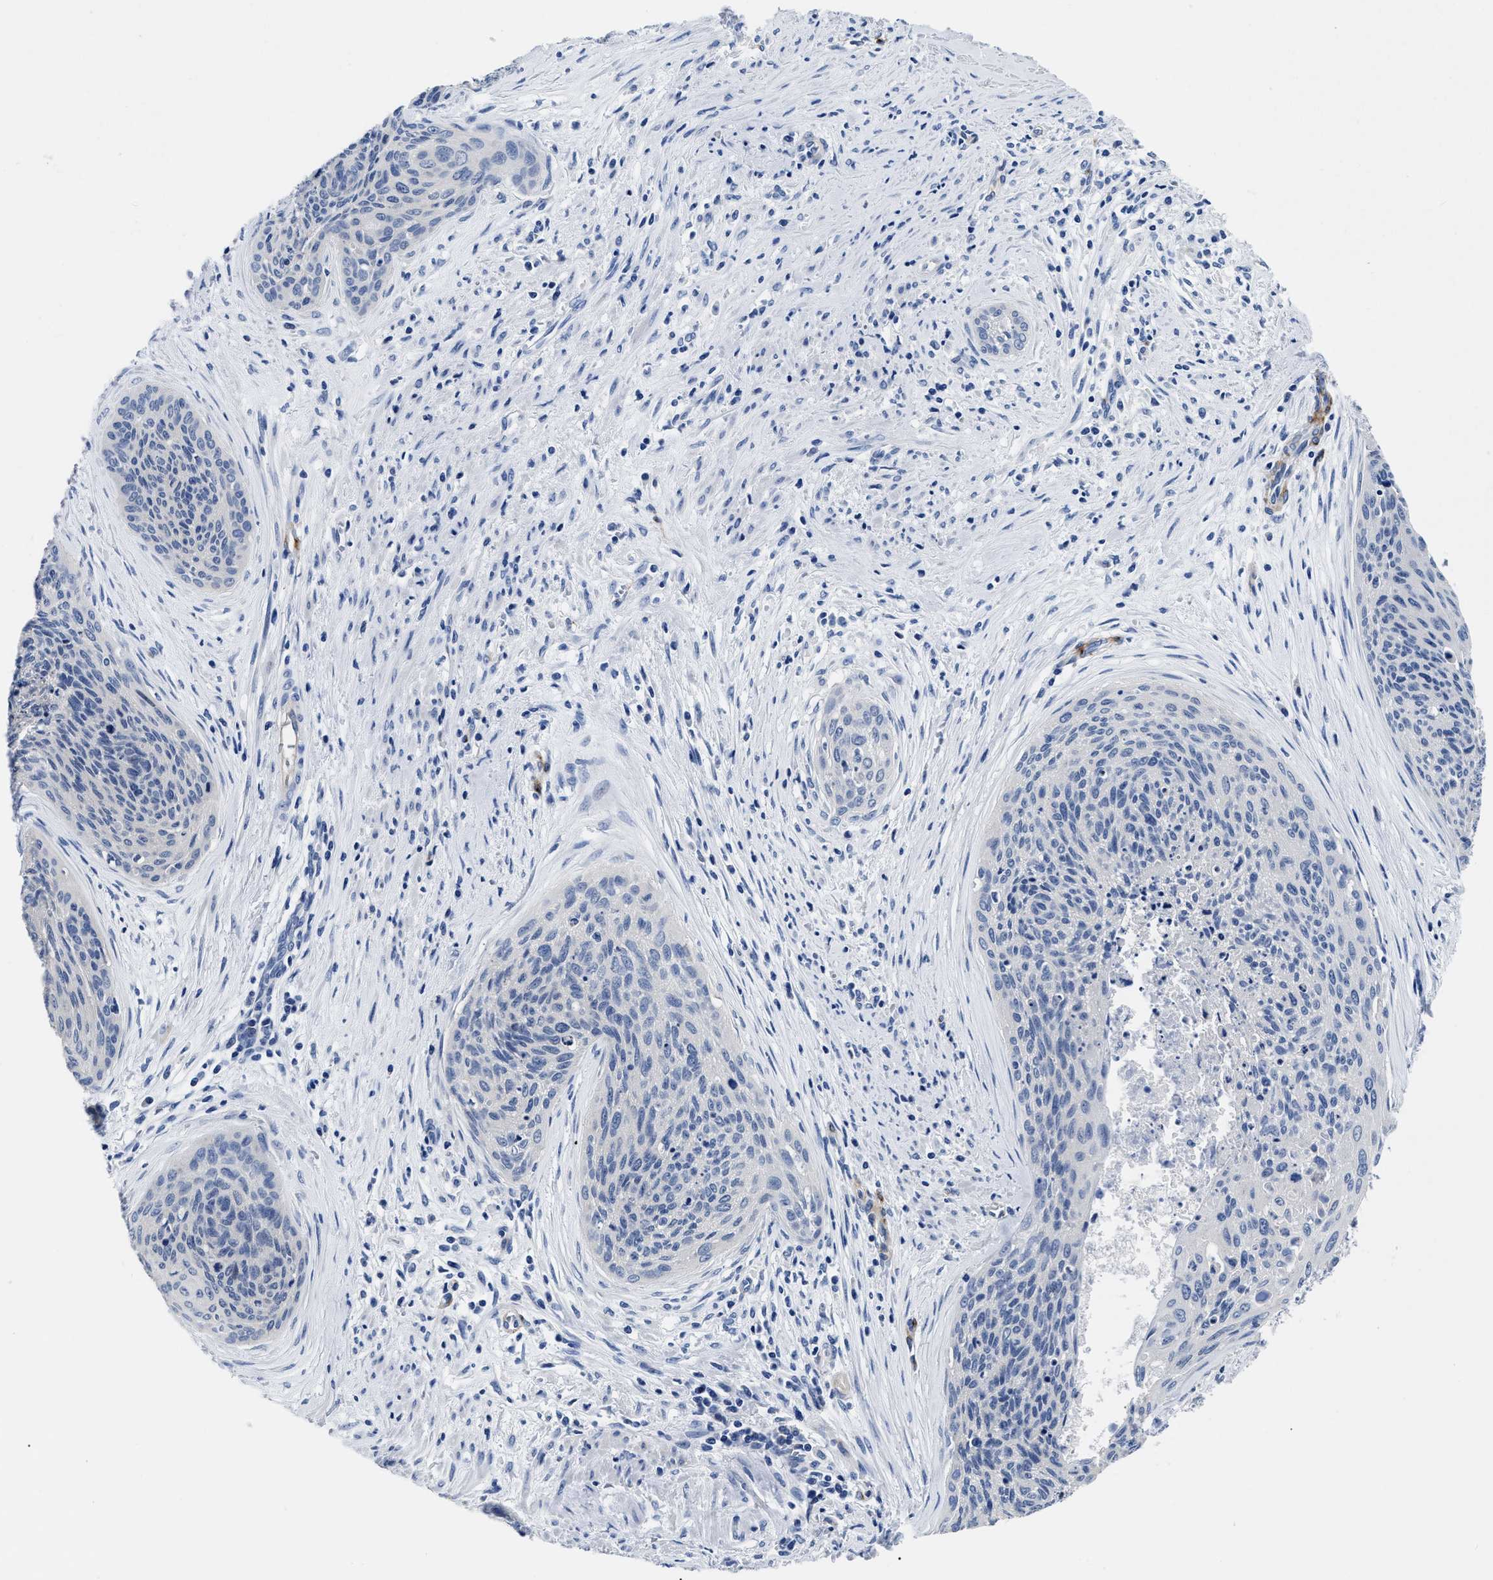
{"staining": {"intensity": "negative", "quantity": "none", "location": "none"}, "tissue": "cervical cancer", "cell_type": "Tumor cells", "image_type": "cancer", "snomed": [{"axis": "morphology", "description": "Squamous cell carcinoma, NOS"}, {"axis": "topography", "description": "Cervix"}], "caption": "Histopathology image shows no significant protein positivity in tumor cells of cervical squamous cell carcinoma. Nuclei are stained in blue.", "gene": "SLC35F1", "patient": {"sex": "female", "age": 55}}